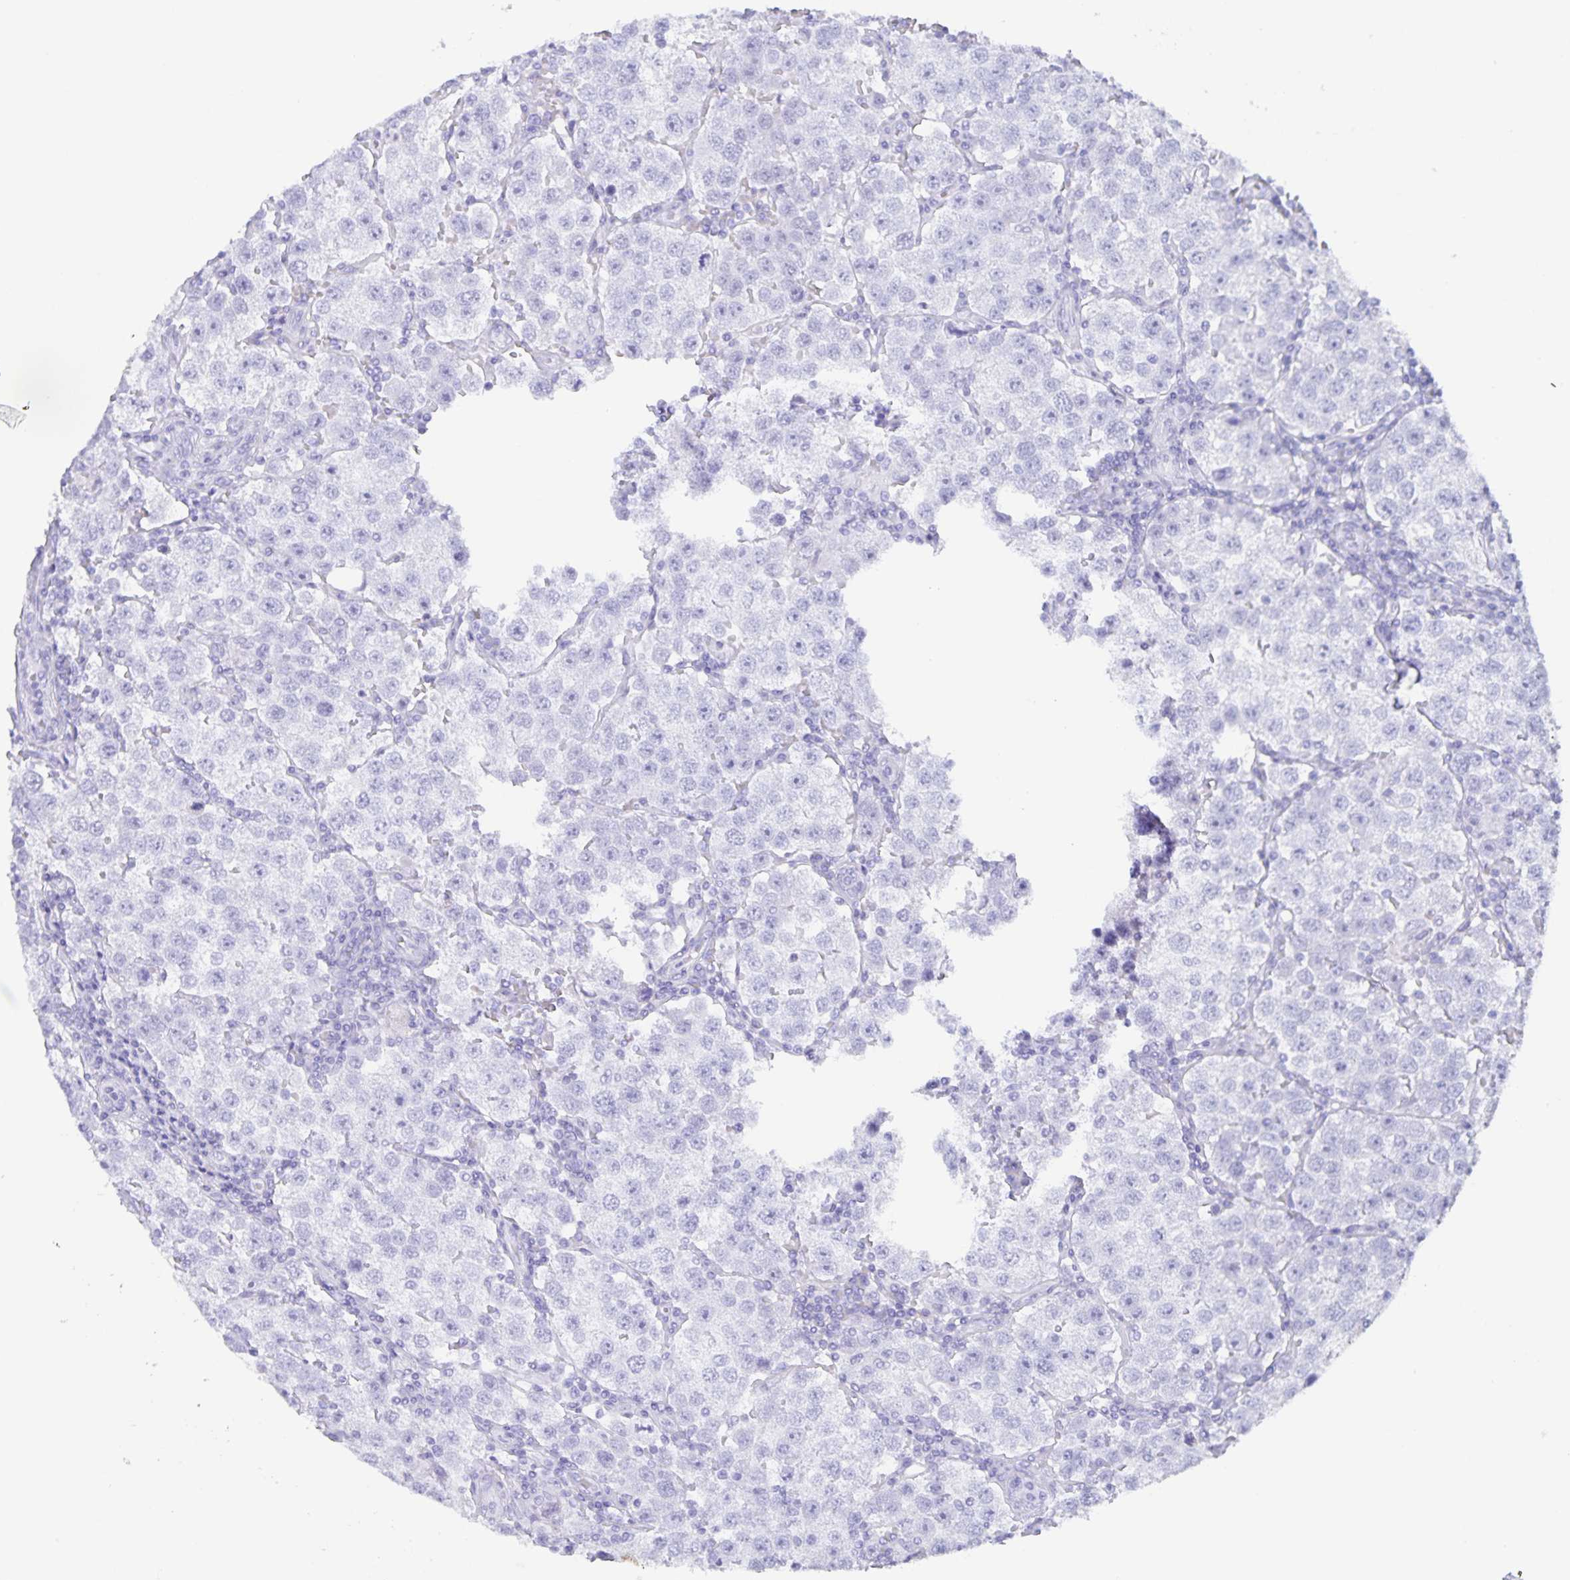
{"staining": {"intensity": "negative", "quantity": "none", "location": "none"}, "tissue": "testis cancer", "cell_type": "Tumor cells", "image_type": "cancer", "snomed": [{"axis": "morphology", "description": "Seminoma, NOS"}, {"axis": "topography", "description": "Testis"}], "caption": "High magnification brightfield microscopy of testis seminoma stained with DAB (brown) and counterstained with hematoxylin (blue): tumor cells show no significant positivity.", "gene": "AQP4", "patient": {"sex": "male", "age": 37}}